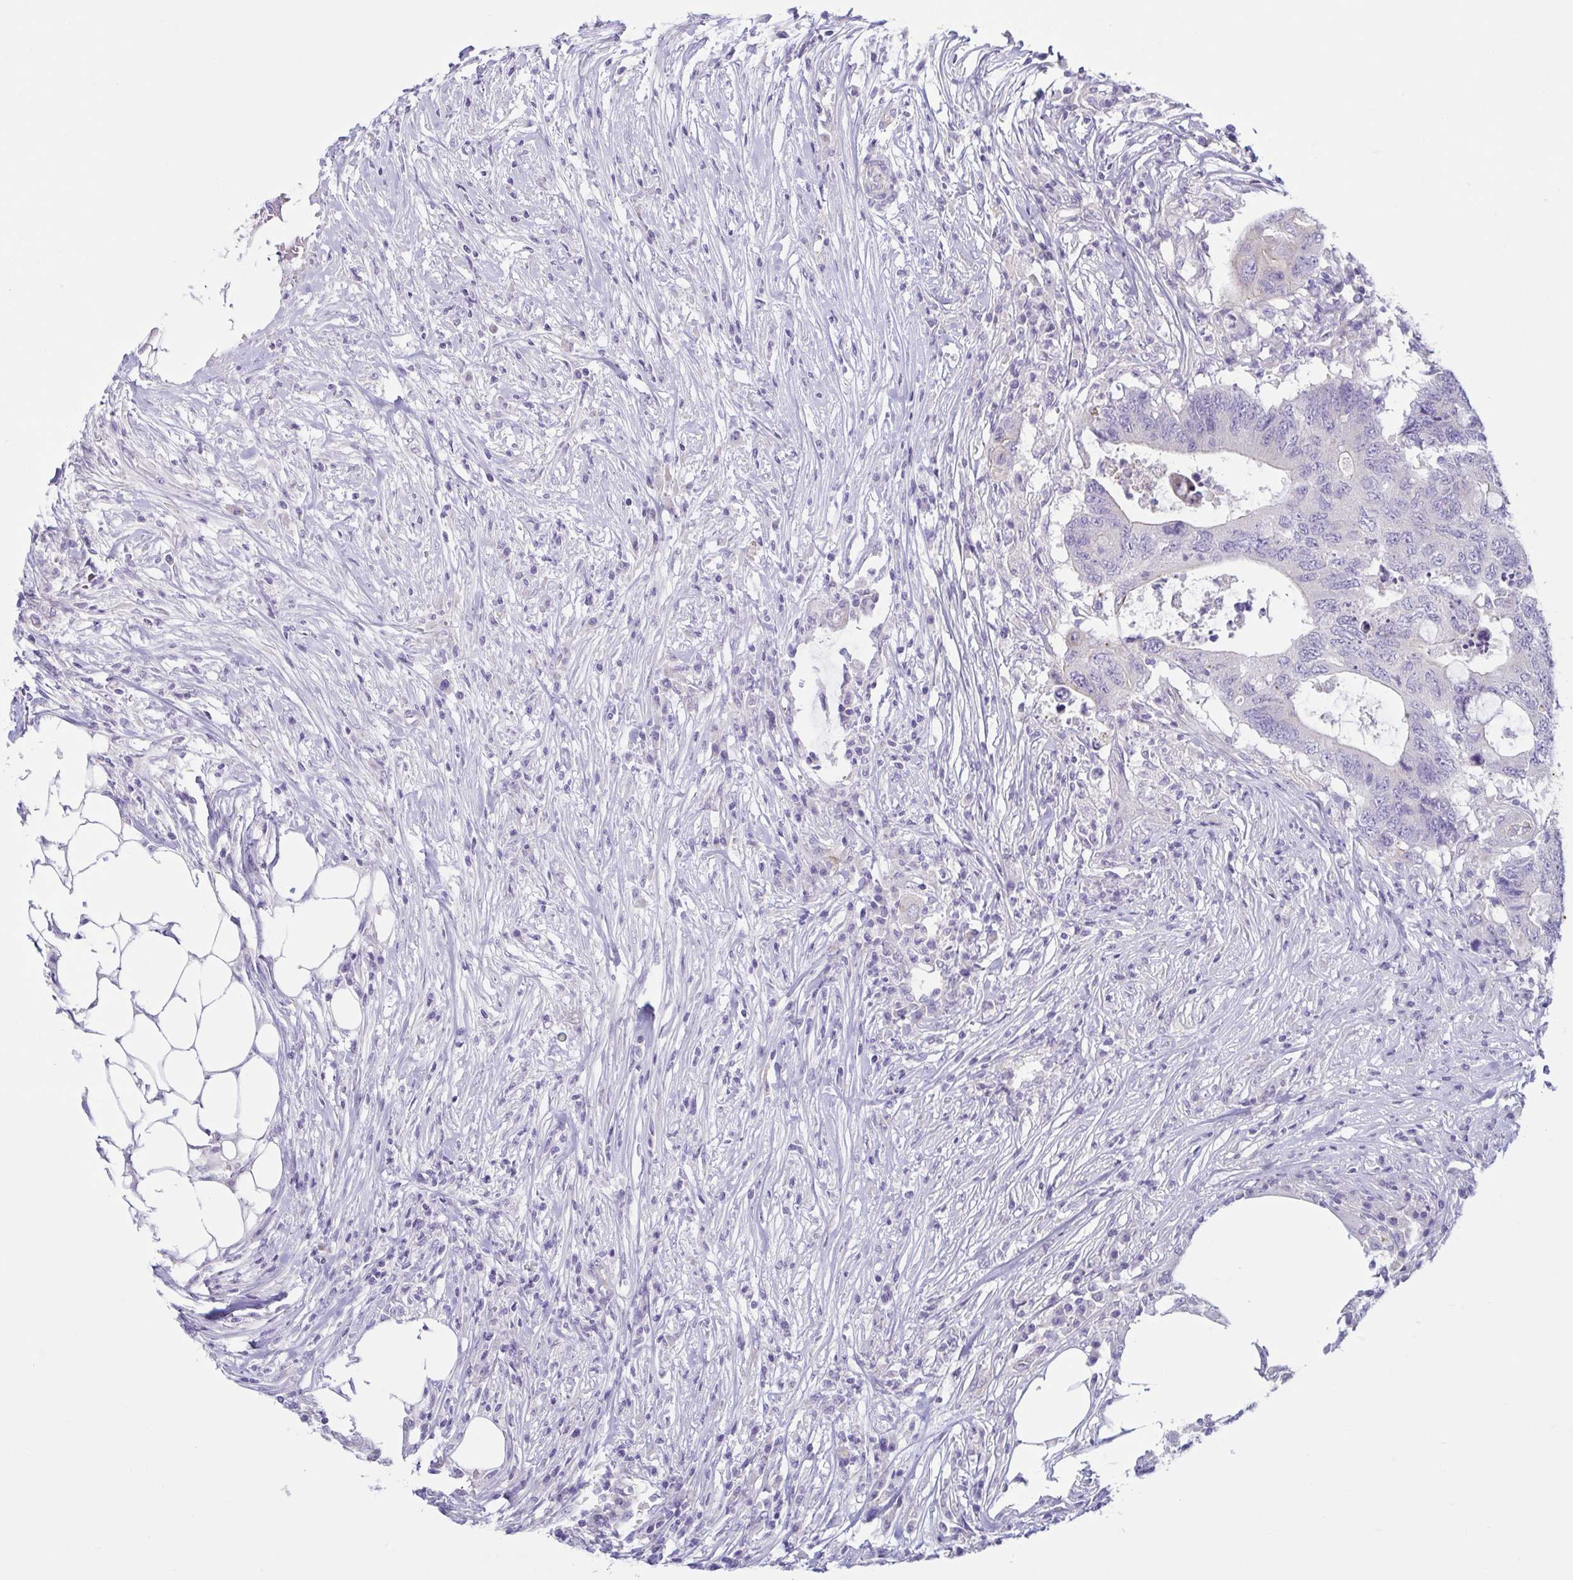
{"staining": {"intensity": "weak", "quantity": "<25%", "location": "cytoplasmic/membranous"}, "tissue": "colorectal cancer", "cell_type": "Tumor cells", "image_type": "cancer", "snomed": [{"axis": "morphology", "description": "Adenocarcinoma, NOS"}, {"axis": "topography", "description": "Colon"}], "caption": "Immunohistochemistry micrograph of human colorectal adenocarcinoma stained for a protein (brown), which demonstrates no staining in tumor cells.", "gene": "TNNI2", "patient": {"sex": "male", "age": 71}}